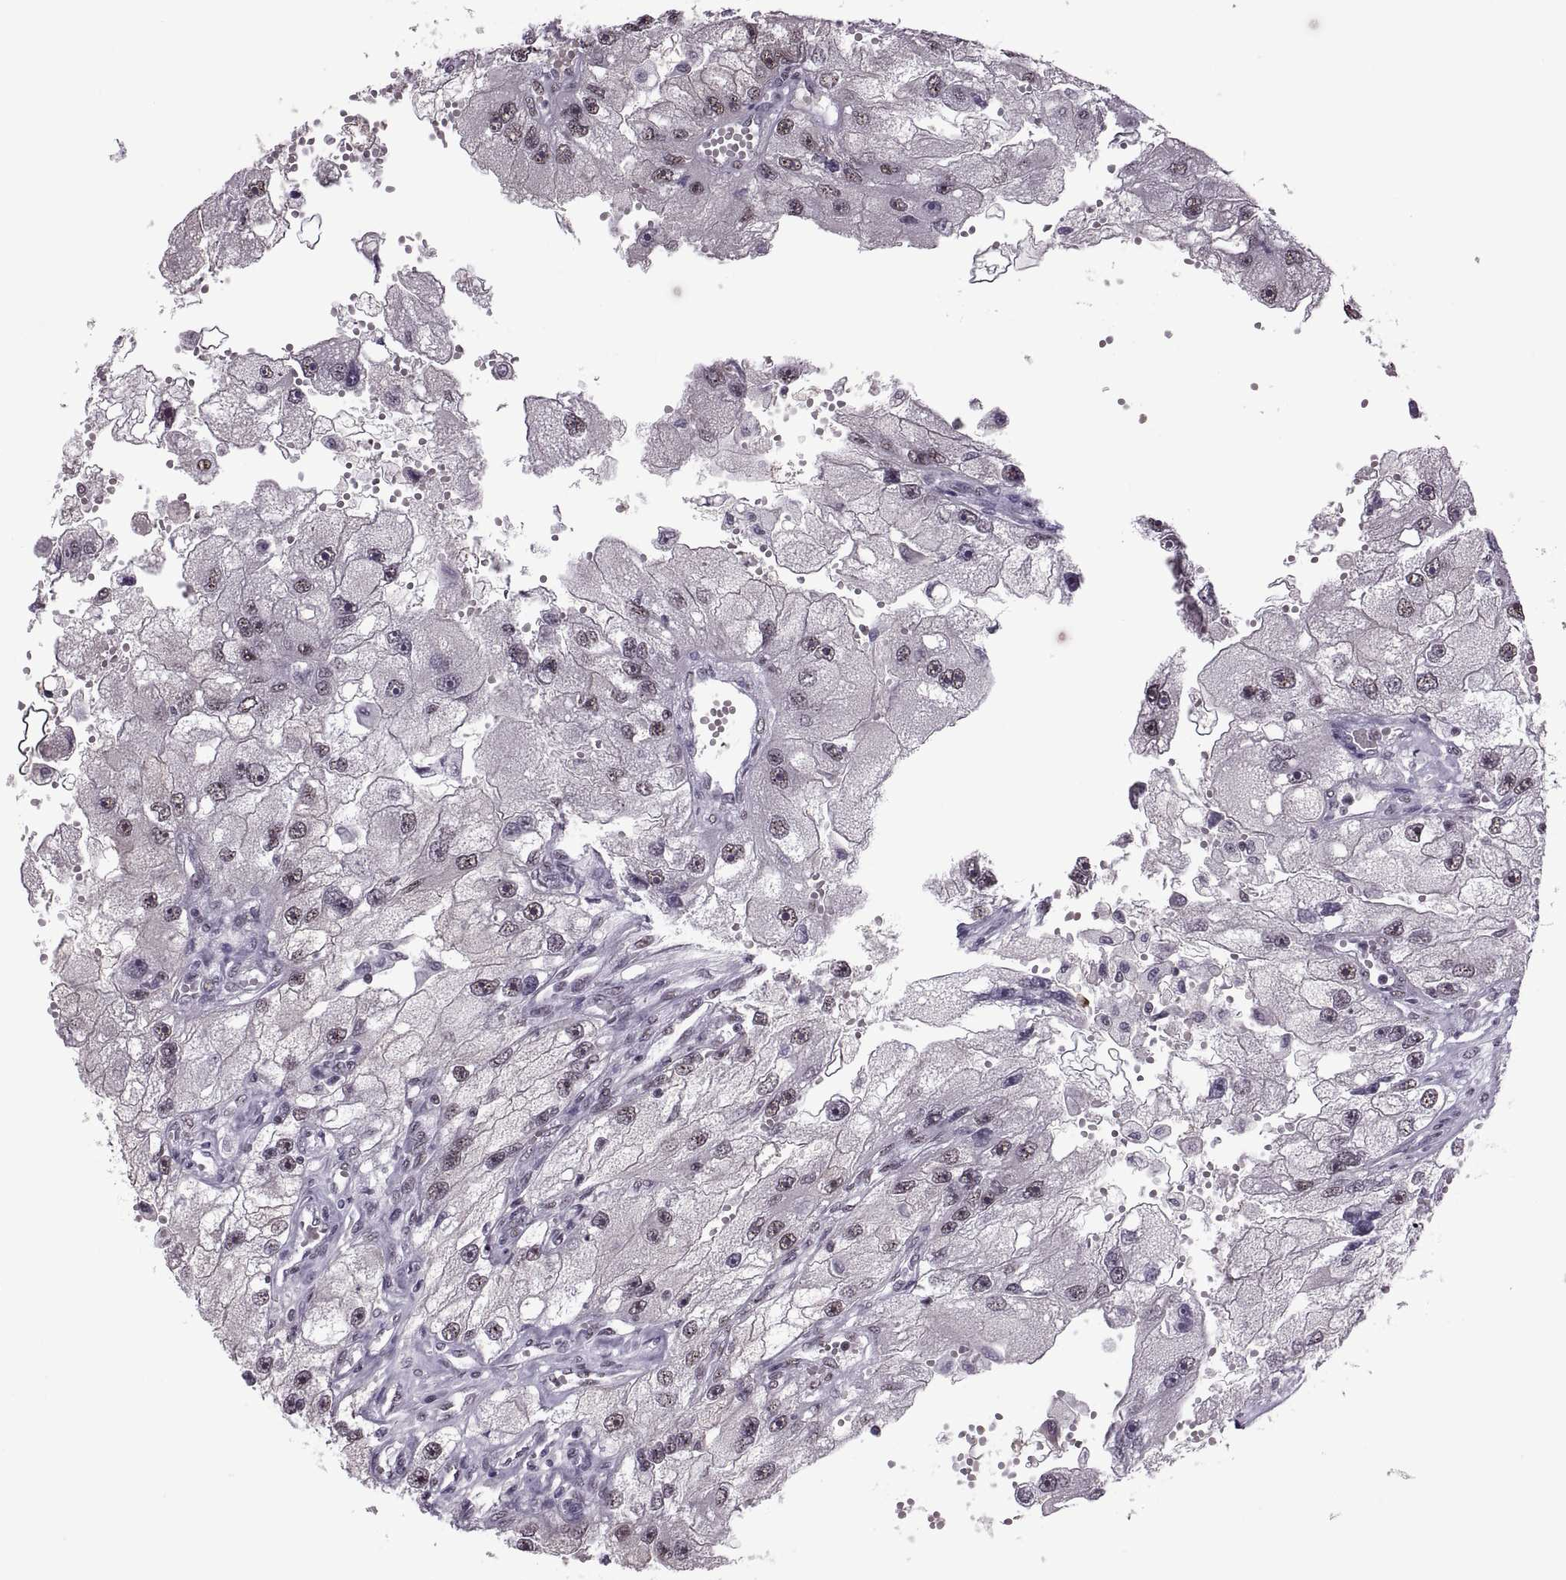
{"staining": {"intensity": "weak", "quantity": ">75%", "location": "nuclear"}, "tissue": "renal cancer", "cell_type": "Tumor cells", "image_type": "cancer", "snomed": [{"axis": "morphology", "description": "Adenocarcinoma, NOS"}, {"axis": "topography", "description": "Kidney"}], "caption": "Renal cancer (adenocarcinoma) tissue displays weak nuclear positivity in approximately >75% of tumor cells, visualized by immunohistochemistry.", "gene": "MAGEA4", "patient": {"sex": "male", "age": 63}}